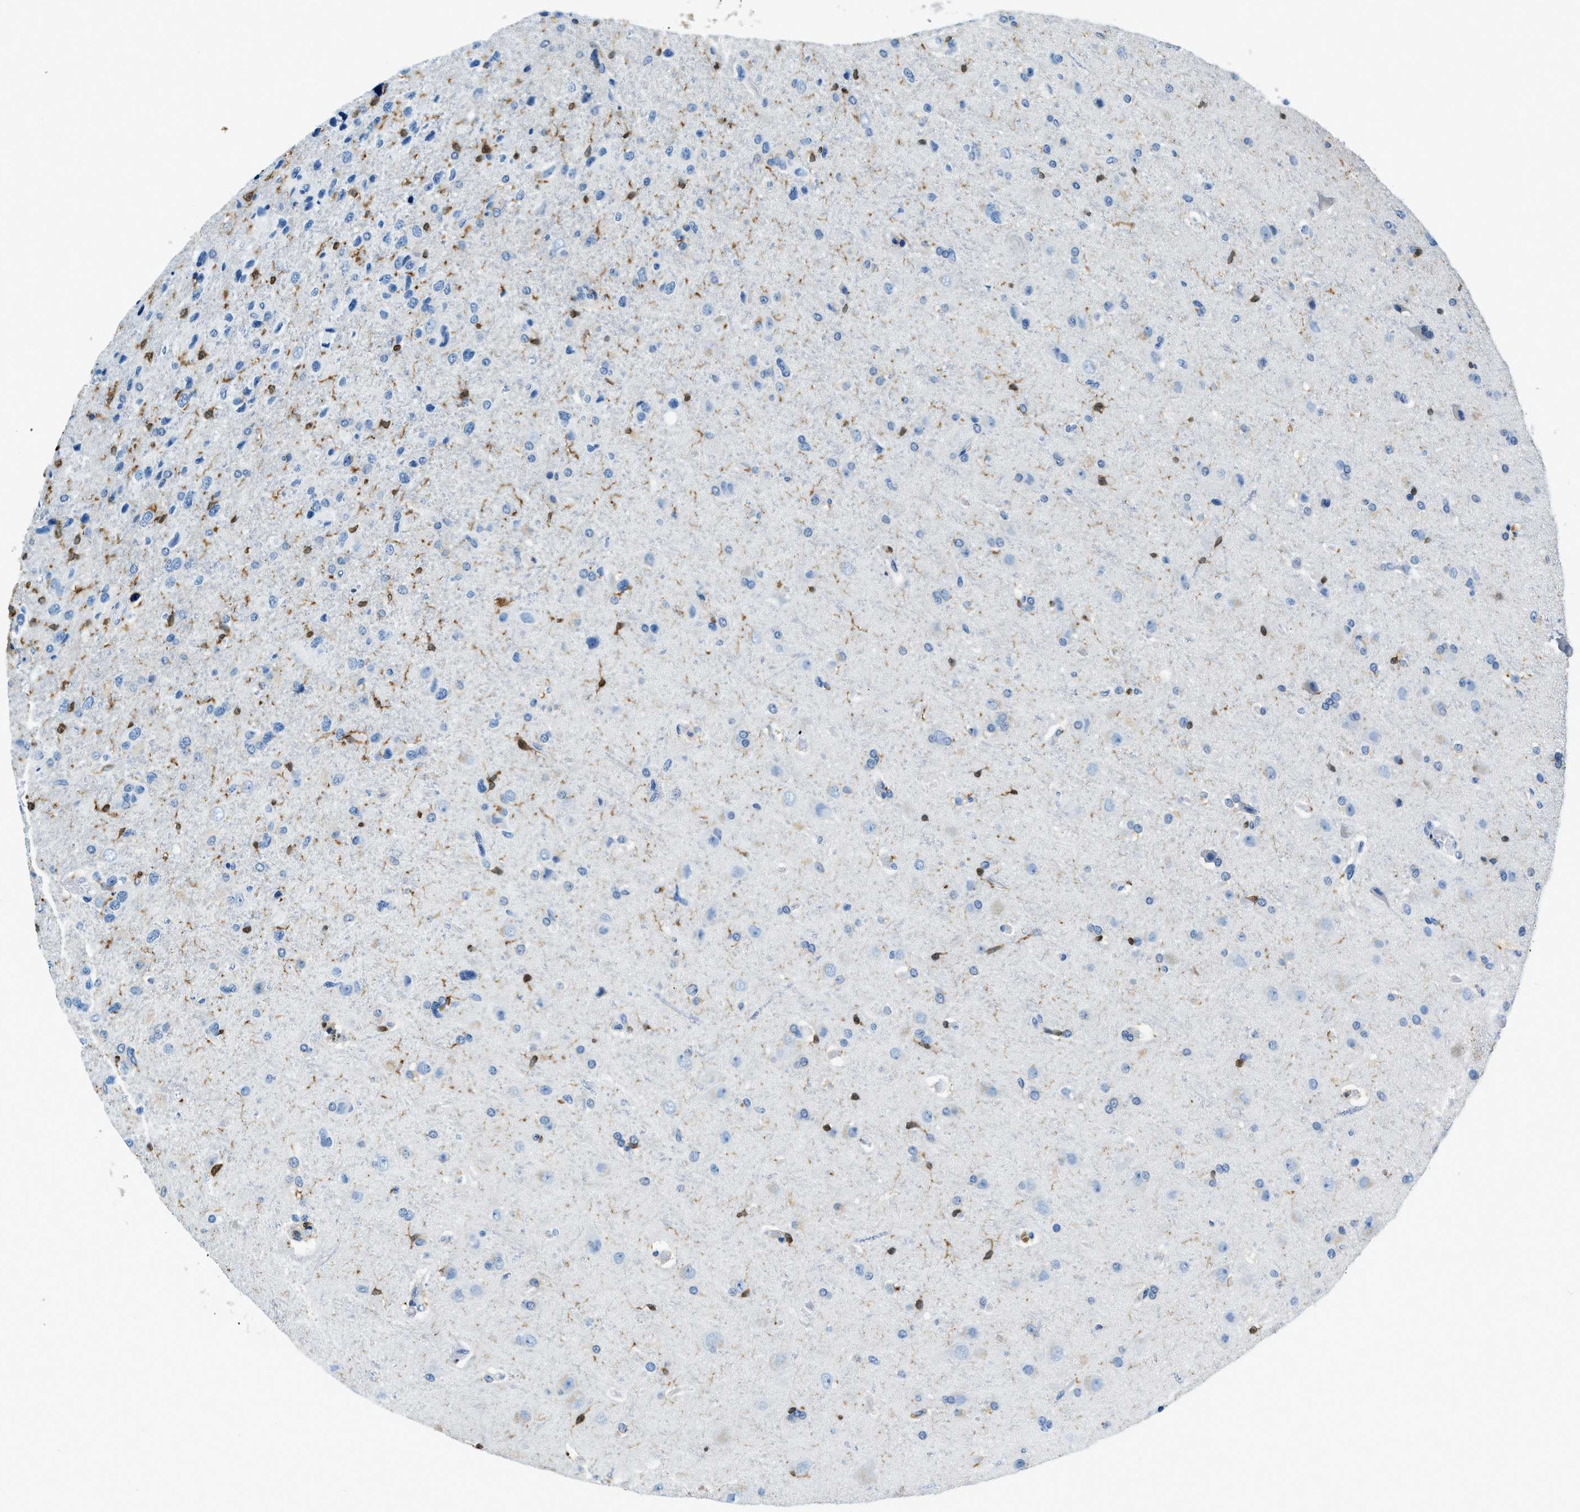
{"staining": {"intensity": "negative", "quantity": "none", "location": "none"}, "tissue": "glioma", "cell_type": "Tumor cells", "image_type": "cancer", "snomed": [{"axis": "morphology", "description": "Glioma, malignant, High grade"}, {"axis": "topography", "description": "Brain"}], "caption": "Glioma stained for a protein using immunohistochemistry (IHC) demonstrates no expression tumor cells.", "gene": "CAPG", "patient": {"sex": "female", "age": 58}}